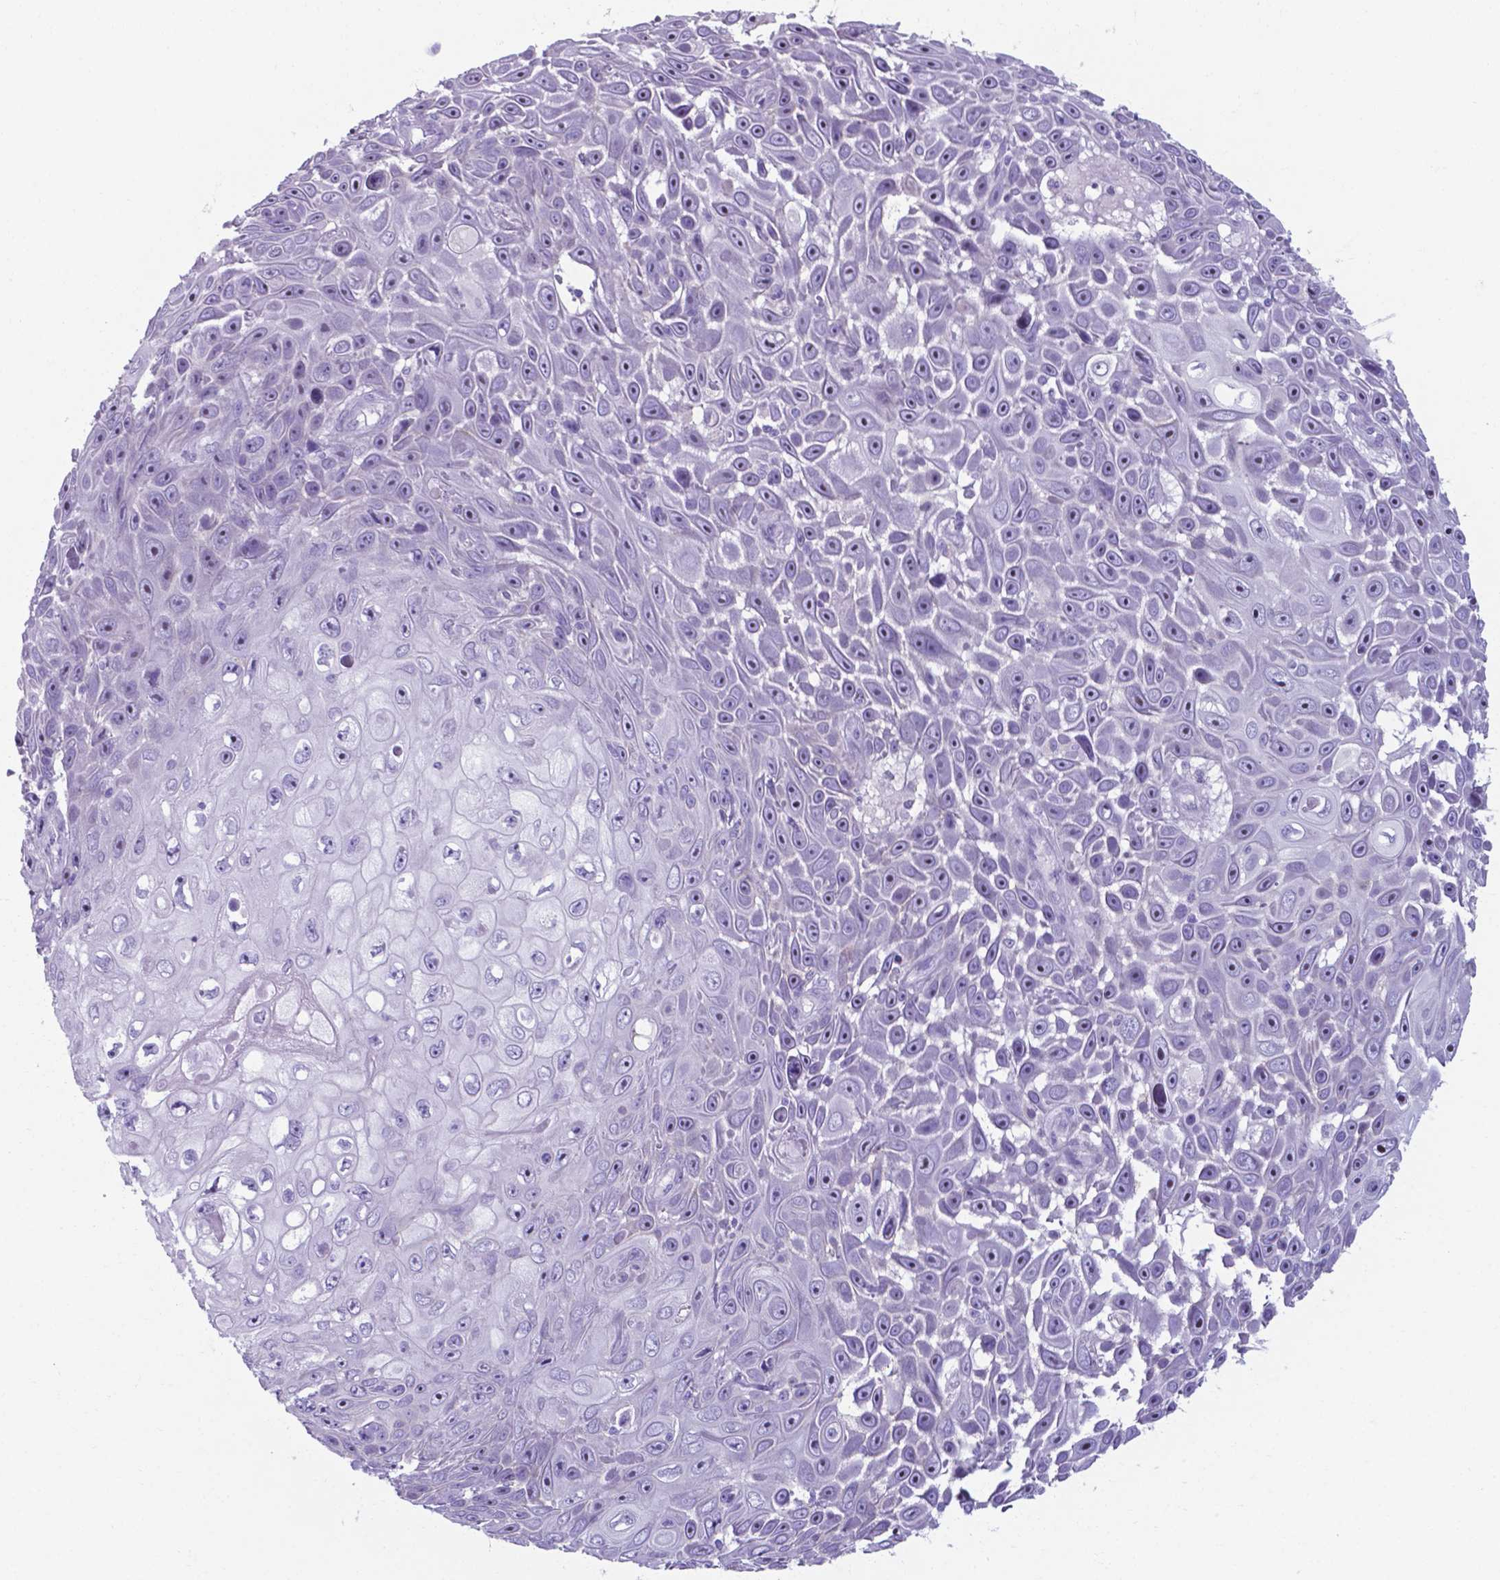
{"staining": {"intensity": "negative", "quantity": "none", "location": "none"}, "tissue": "skin cancer", "cell_type": "Tumor cells", "image_type": "cancer", "snomed": [{"axis": "morphology", "description": "Squamous cell carcinoma, NOS"}, {"axis": "topography", "description": "Skin"}], "caption": "This is an immunohistochemistry (IHC) histopathology image of skin cancer (squamous cell carcinoma). There is no positivity in tumor cells.", "gene": "AP5B1", "patient": {"sex": "male", "age": 82}}